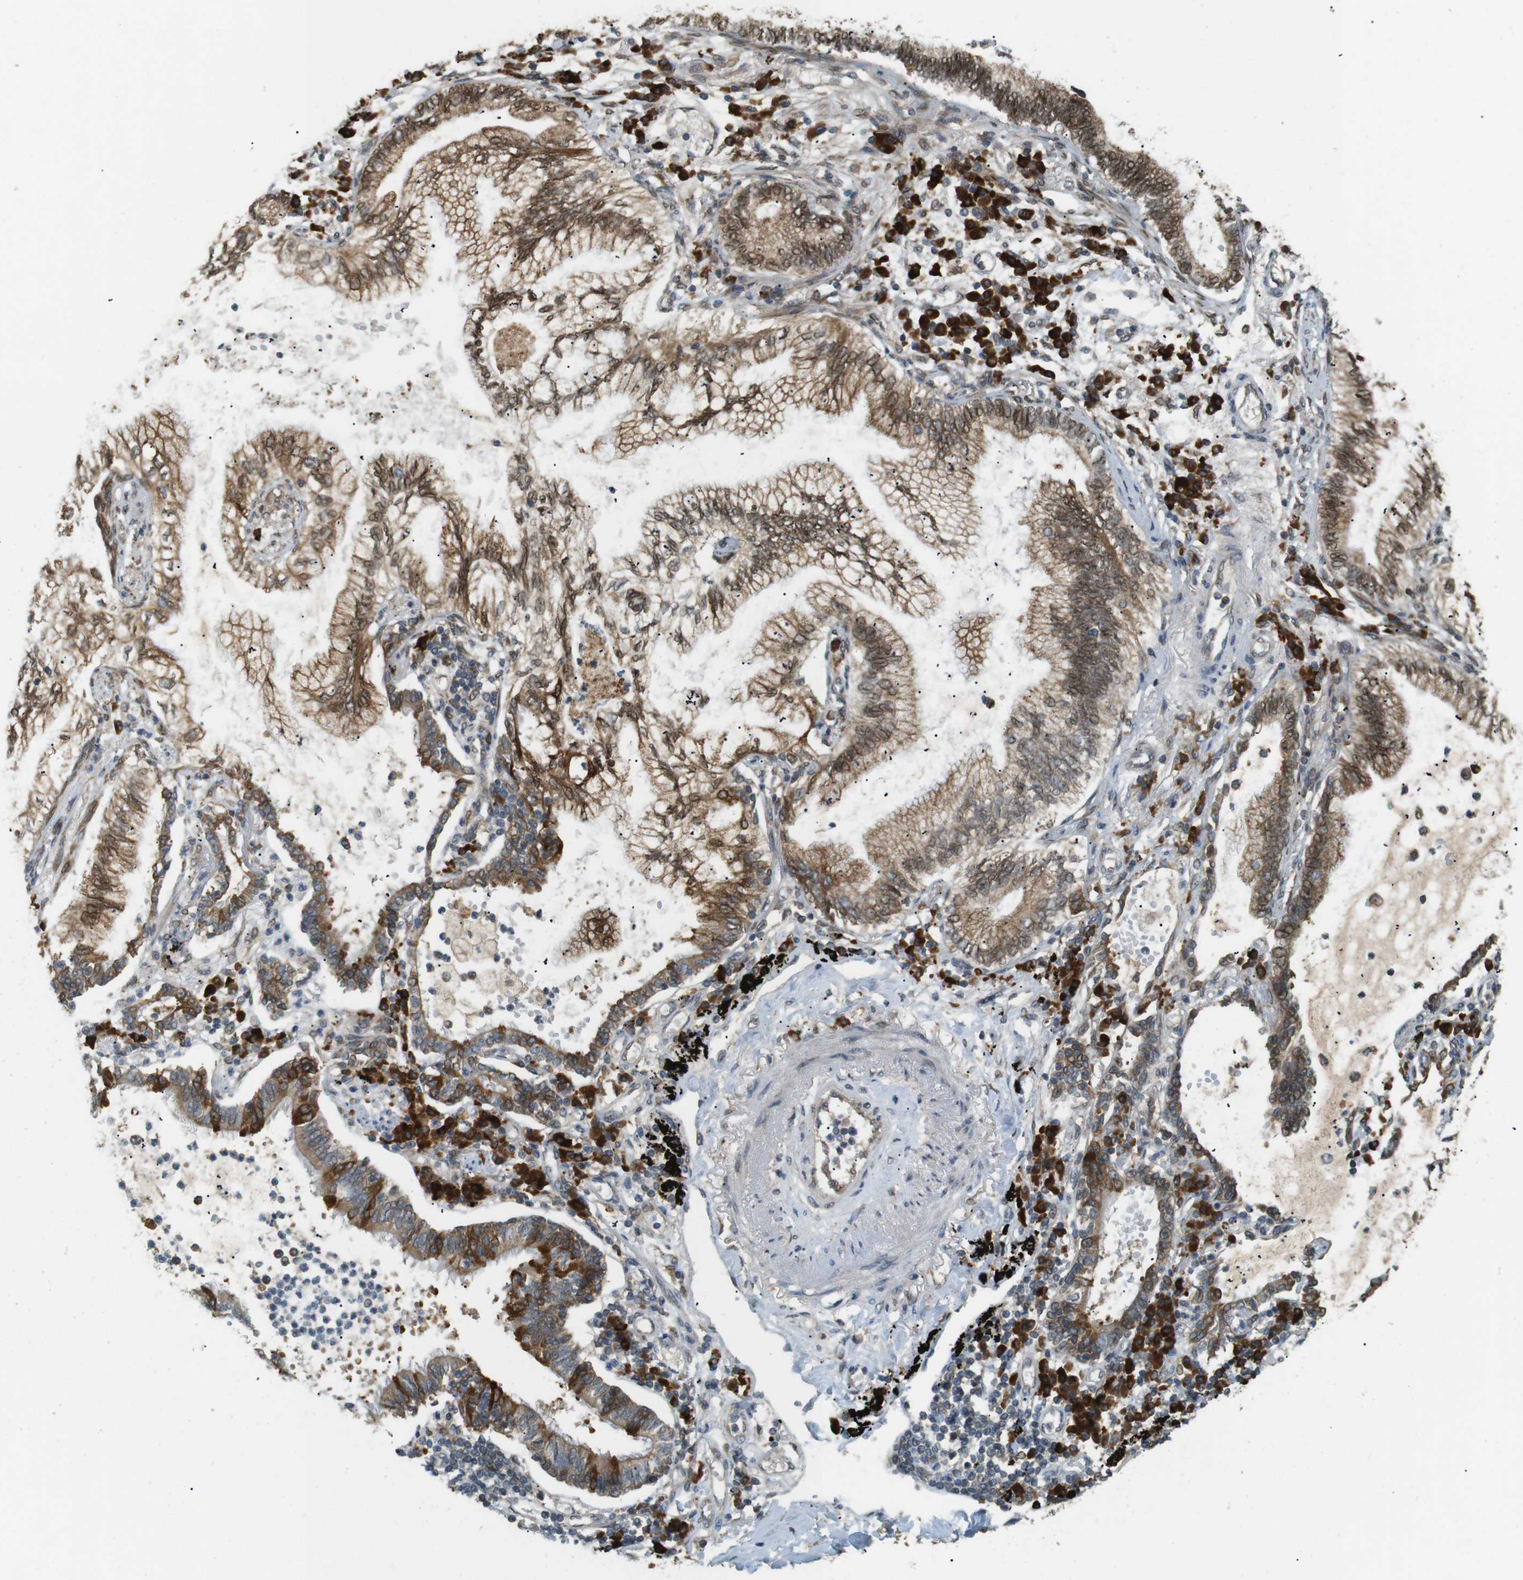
{"staining": {"intensity": "moderate", "quantity": ">75%", "location": "cytoplasmic/membranous"}, "tissue": "lung cancer", "cell_type": "Tumor cells", "image_type": "cancer", "snomed": [{"axis": "morphology", "description": "Normal tissue, NOS"}, {"axis": "morphology", "description": "Adenocarcinoma, NOS"}, {"axis": "topography", "description": "Bronchus"}, {"axis": "topography", "description": "Lung"}], "caption": "Lung cancer (adenocarcinoma) stained with IHC displays moderate cytoplasmic/membranous staining in about >75% of tumor cells.", "gene": "TMED4", "patient": {"sex": "female", "age": 70}}